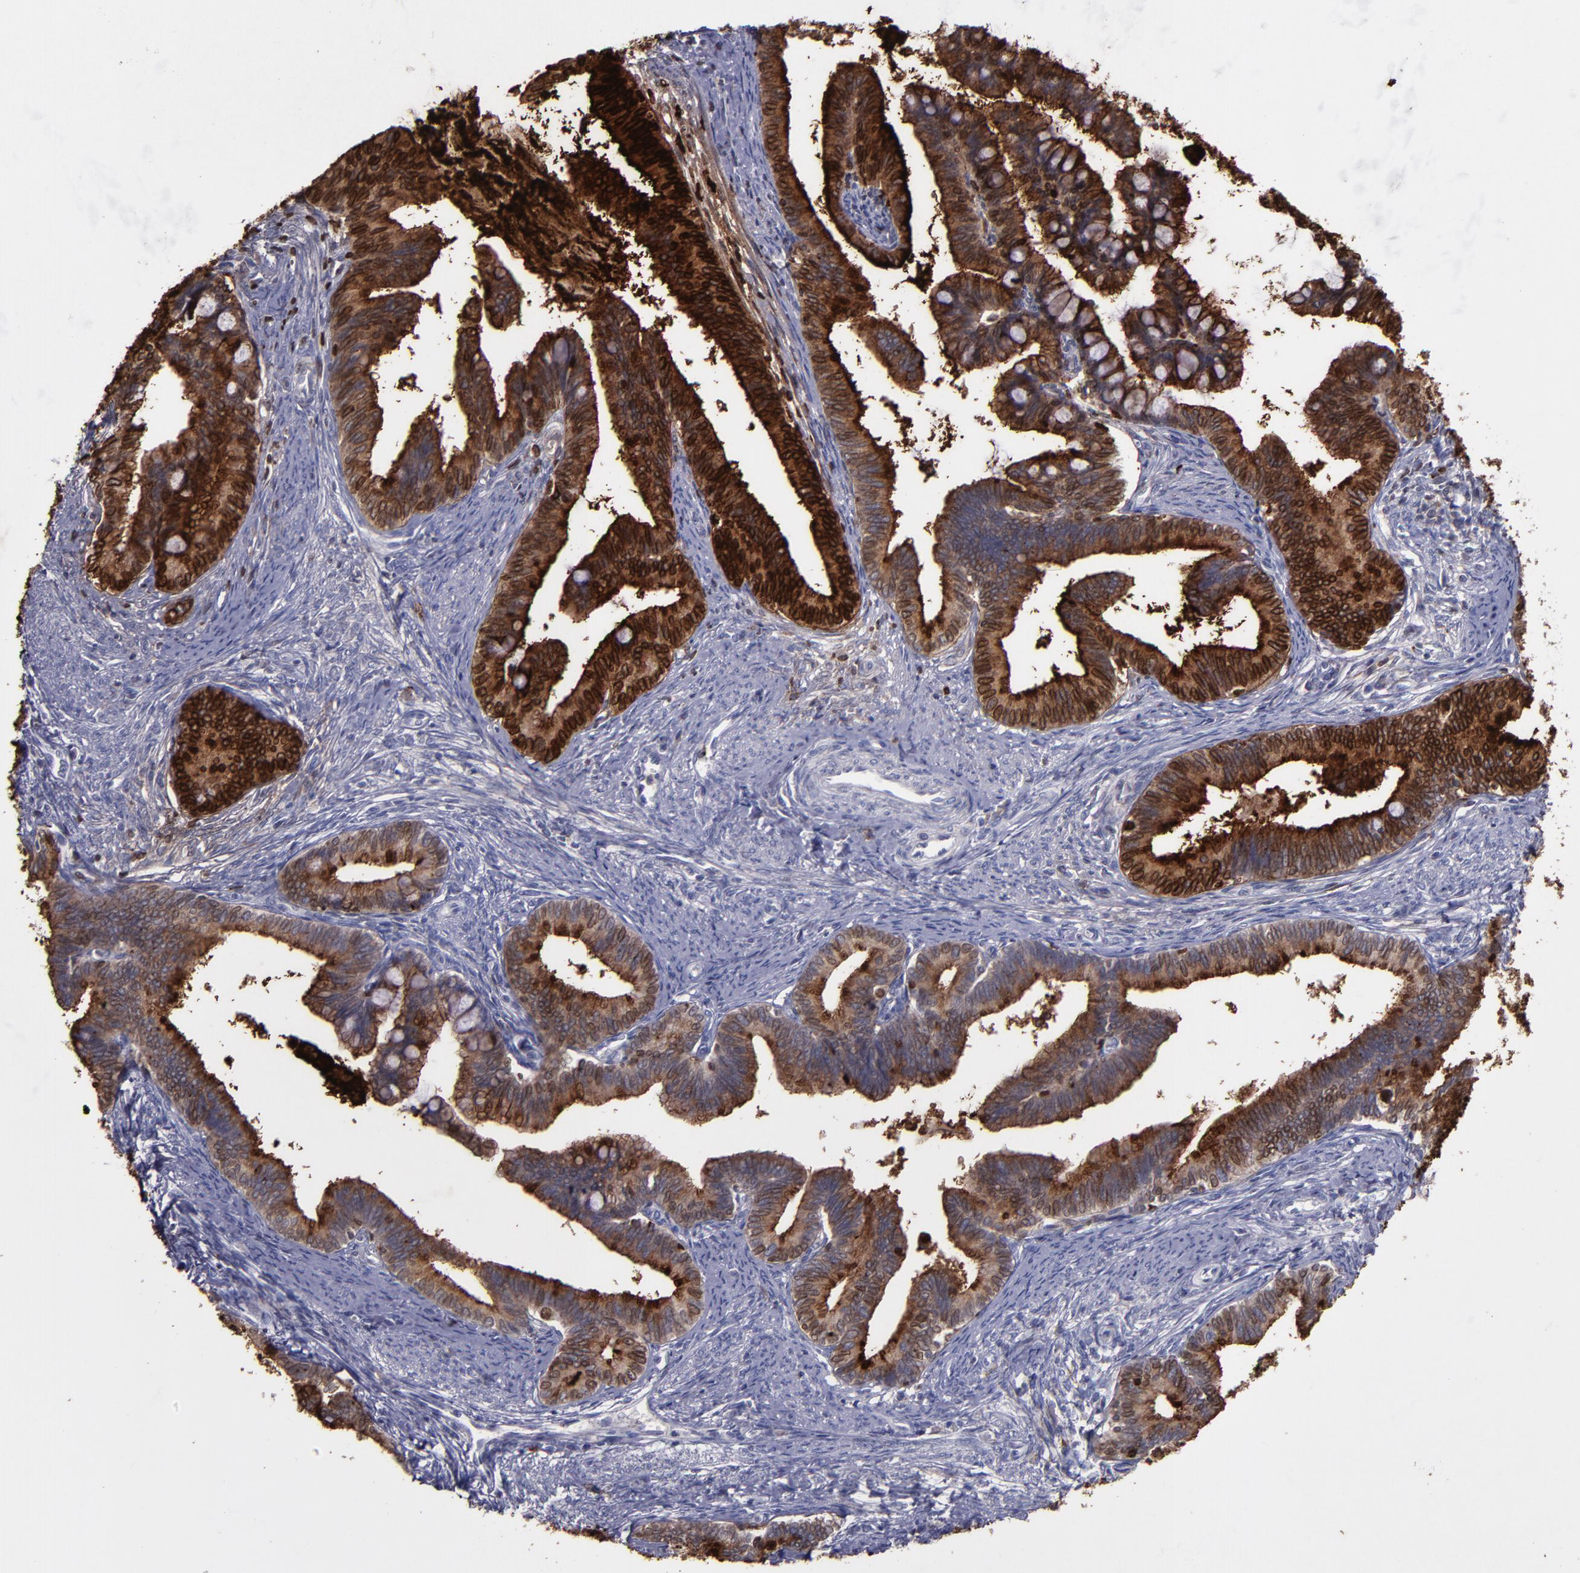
{"staining": {"intensity": "strong", "quantity": ">75%", "location": "cytoplasmic/membranous"}, "tissue": "cervical cancer", "cell_type": "Tumor cells", "image_type": "cancer", "snomed": [{"axis": "morphology", "description": "Adenocarcinoma, NOS"}, {"axis": "topography", "description": "Cervix"}], "caption": "Tumor cells exhibit strong cytoplasmic/membranous expression in approximately >75% of cells in cervical adenocarcinoma. The protein is stained brown, and the nuclei are stained in blue (DAB IHC with brightfield microscopy, high magnification).", "gene": "MFGE8", "patient": {"sex": "female", "age": 36}}